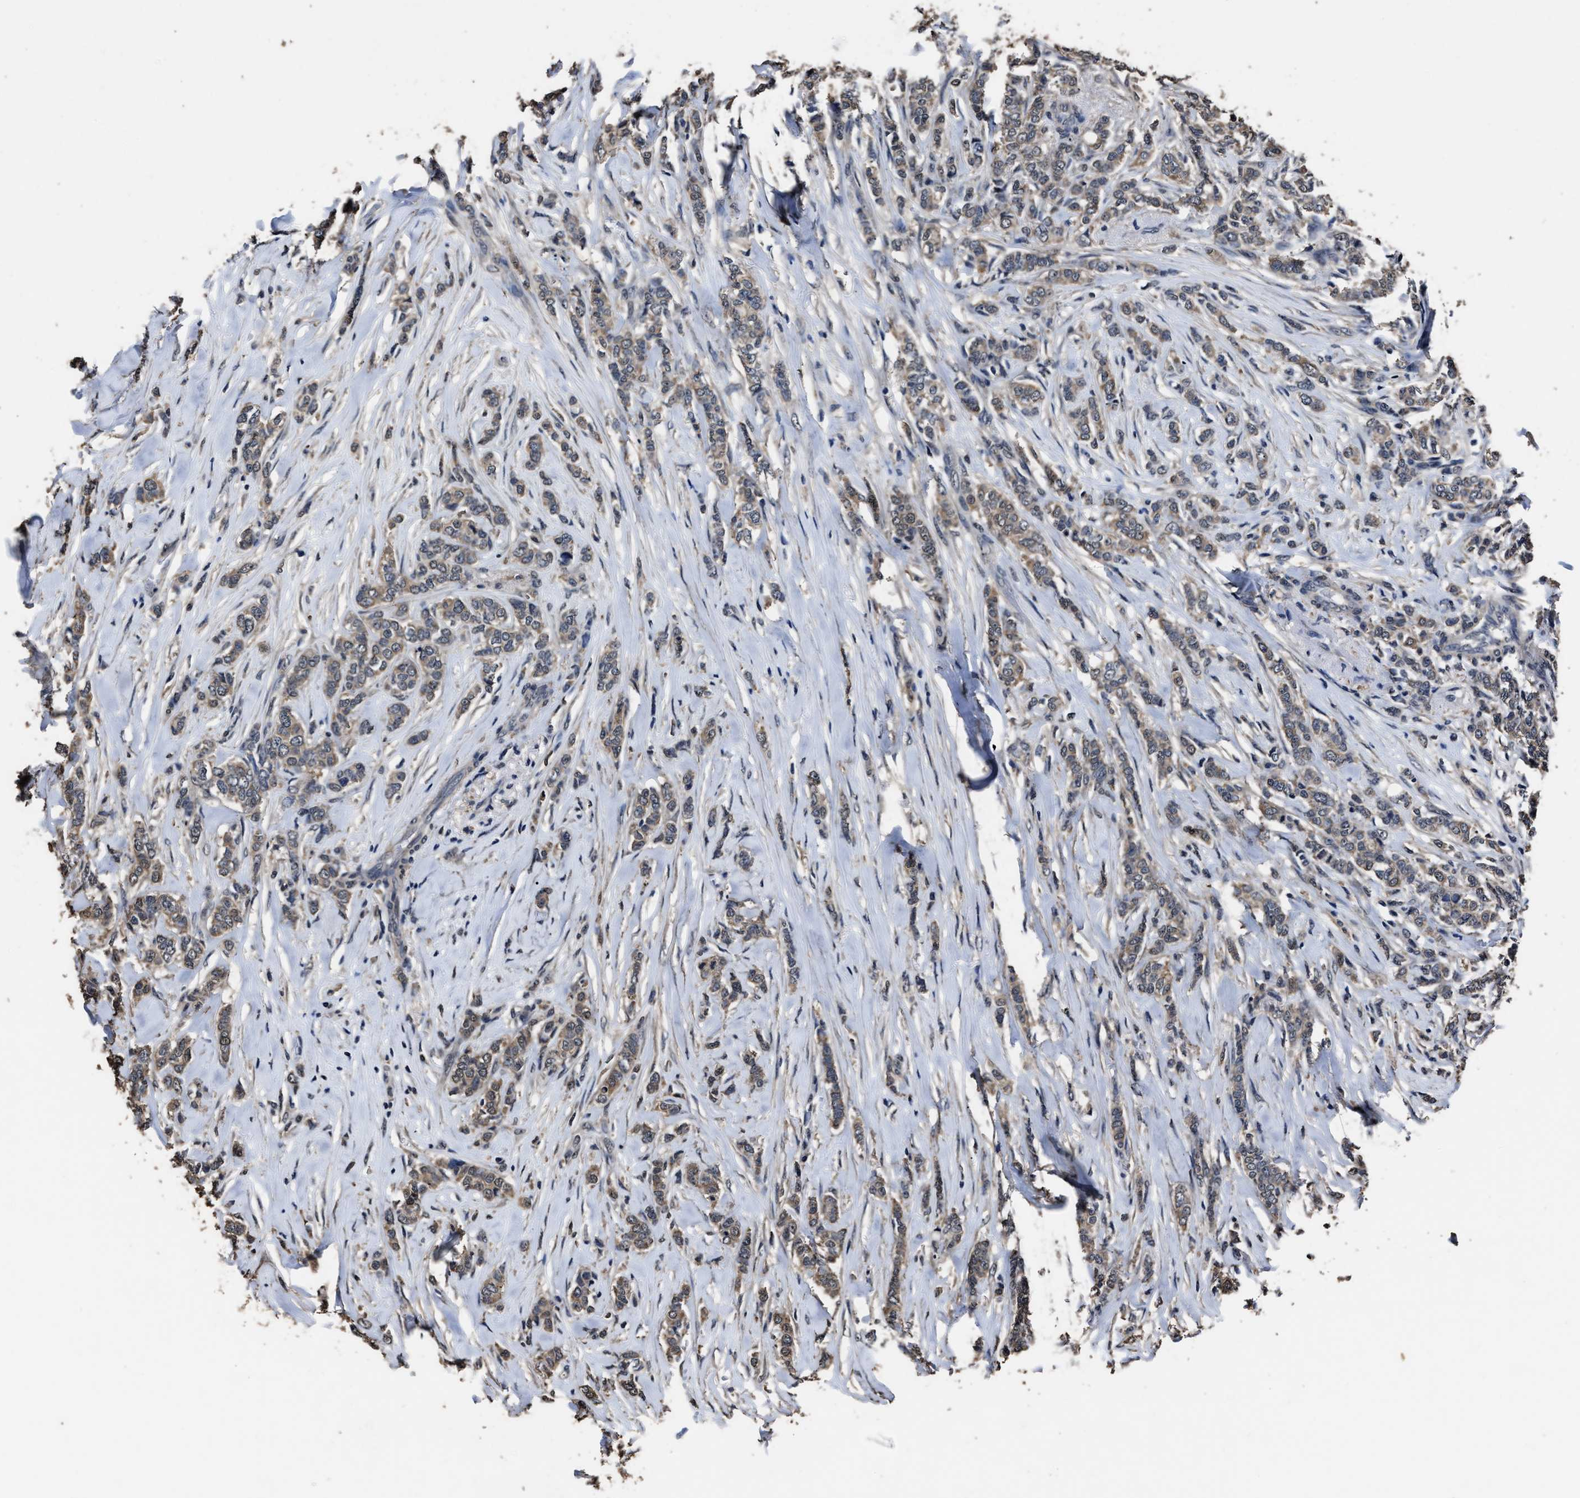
{"staining": {"intensity": "weak", "quantity": ">75%", "location": "cytoplasmic/membranous"}, "tissue": "breast cancer", "cell_type": "Tumor cells", "image_type": "cancer", "snomed": [{"axis": "morphology", "description": "Lobular carcinoma"}, {"axis": "topography", "description": "Skin"}, {"axis": "topography", "description": "Breast"}], "caption": "A micrograph of breast cancer stained for a protein shows weak cytoplasmic/membranous brown staining in tumor cells.", "gene": "RSBN1L", "patient": {"sex": "female", "age": 46}}